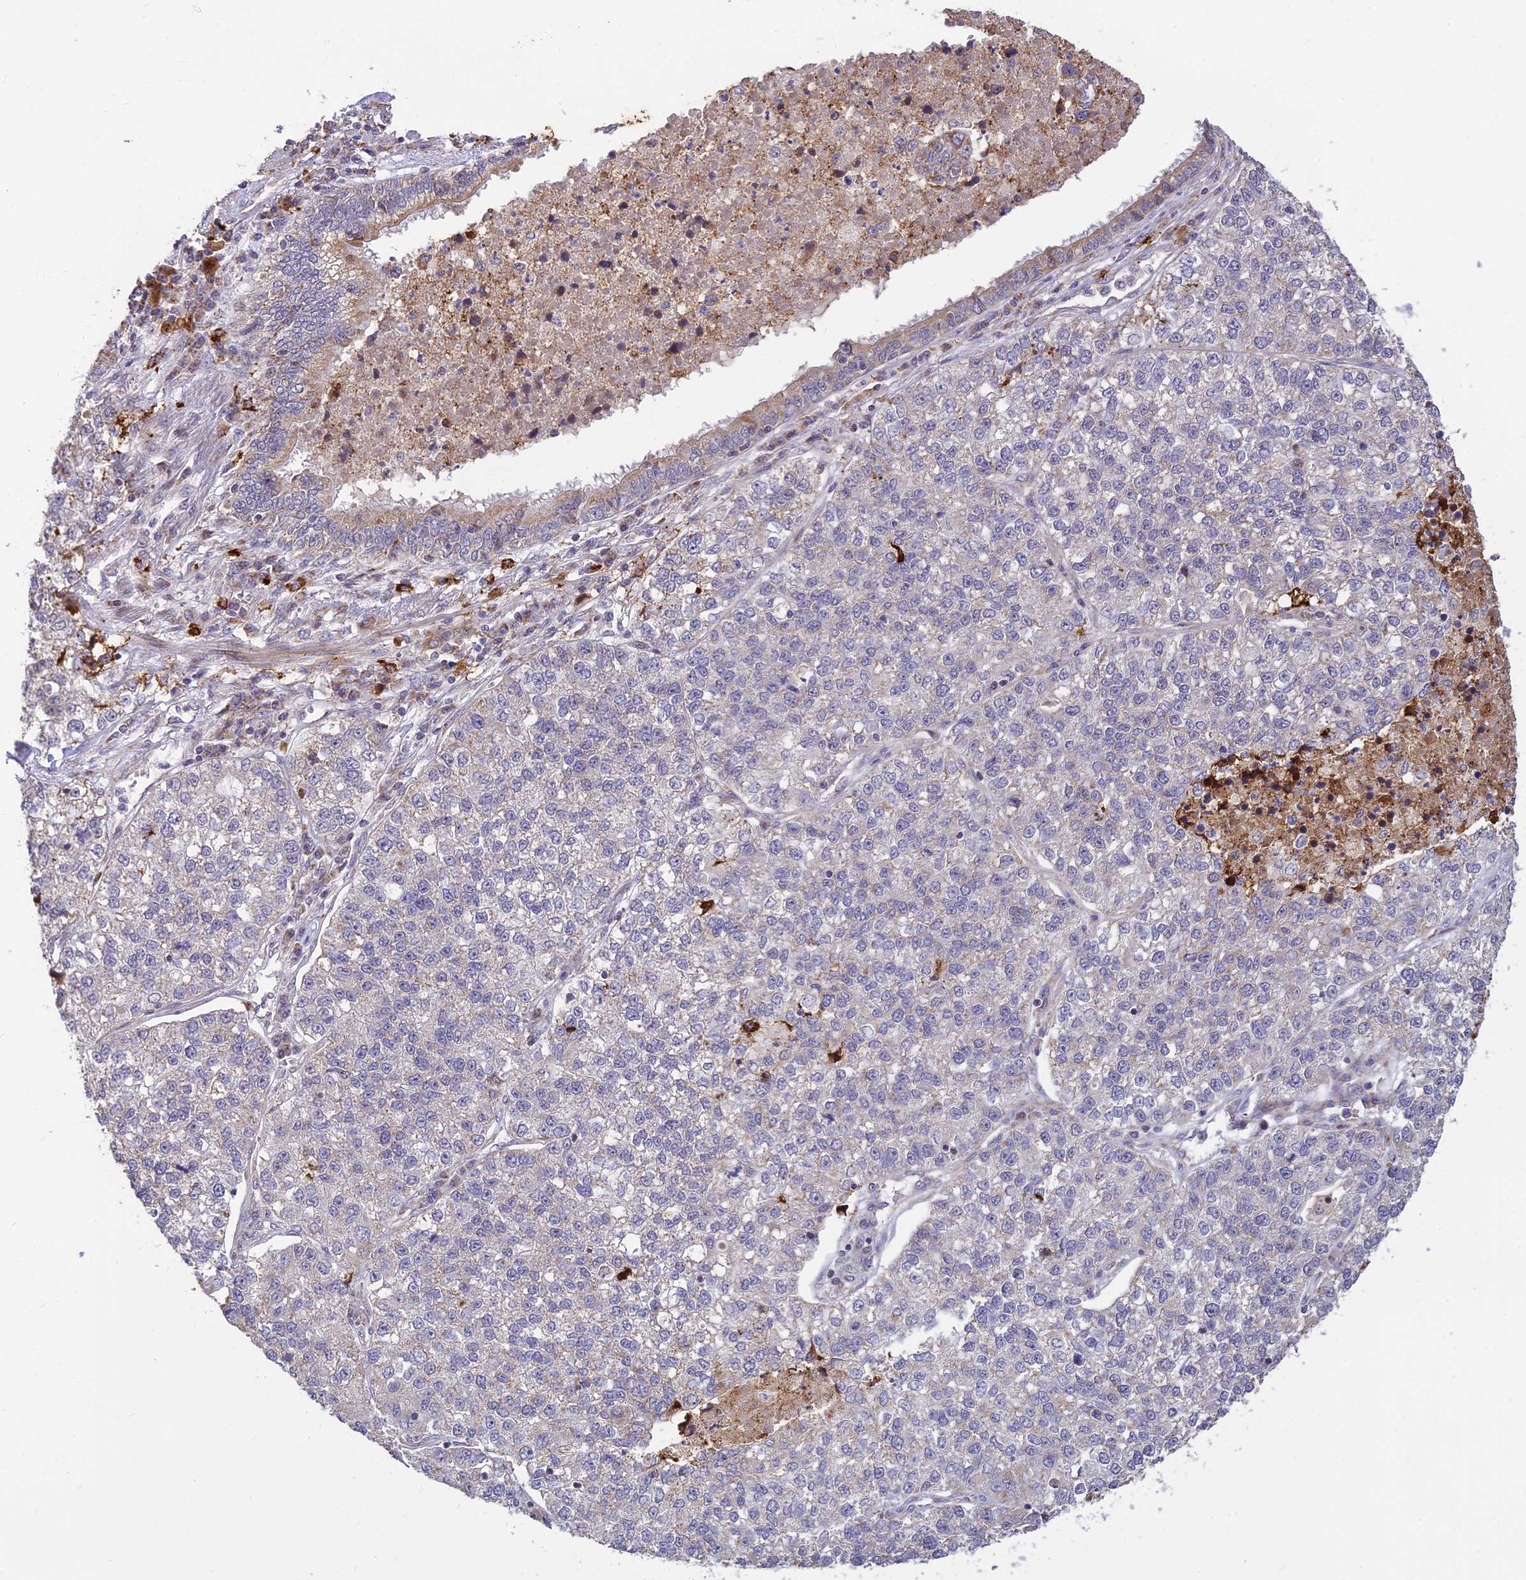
{"staining": {"intensity": "negative", "quantity": "none", "location": "none"}, "tissue": "lung cancer", "cell_type": "Tumor cells", "image_type": "cancer", "snomed": [{"axis": "morphology", "description": "Adenocarcinoma, NOS"}, {"axis": "topography", "description": "Lung"}], "caption": "Protein analysis of lung adenocarcinoma exhibits no significant expression in tumor cells.", "gene": "ASPDH", "patient": {"sex": "male", "age": 49}}